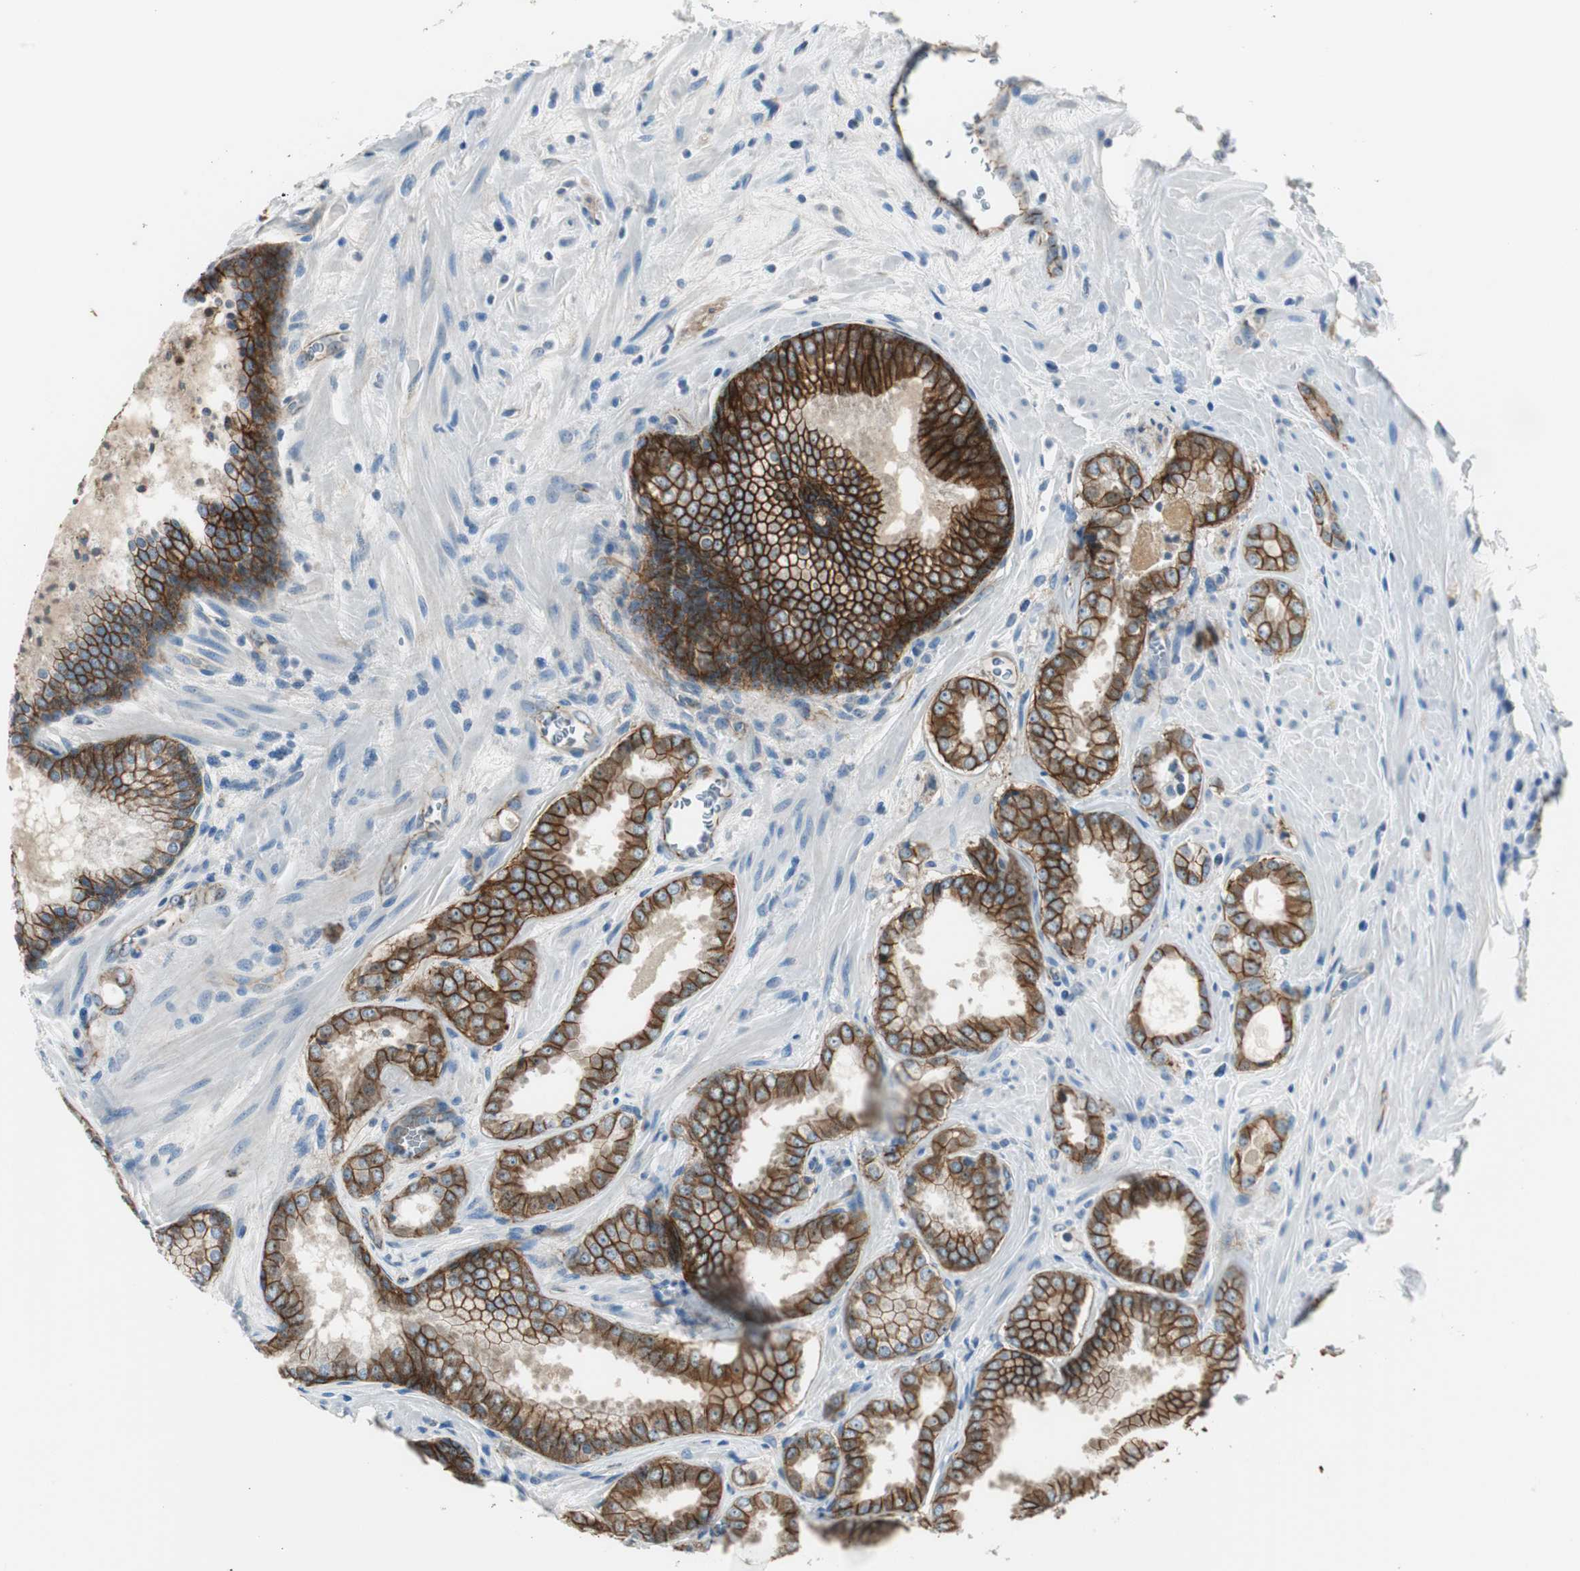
{"staining": {"intensity": "strong", "quantity": ">75%", "location": "cytoplasmic/membranous"}, "tissue": "prostate cancer", "cell_type": "Tumor cells", "image_type": "cancer", "snomed": [{"axis": "morphology", "description": "Adenocarcinoma, Low grade"}, {"axis": "topography", "description": "Prostate"}], "caption": "This photomicrograph shows immunohistochemistry staining of human low-grade adenocarcinoma (prostate), with high strong cytoplasmic/membranous expression in about >75% of tumor cells.", "gene": "STXBP4", "patient": {"sex": "male", "age": 60}}